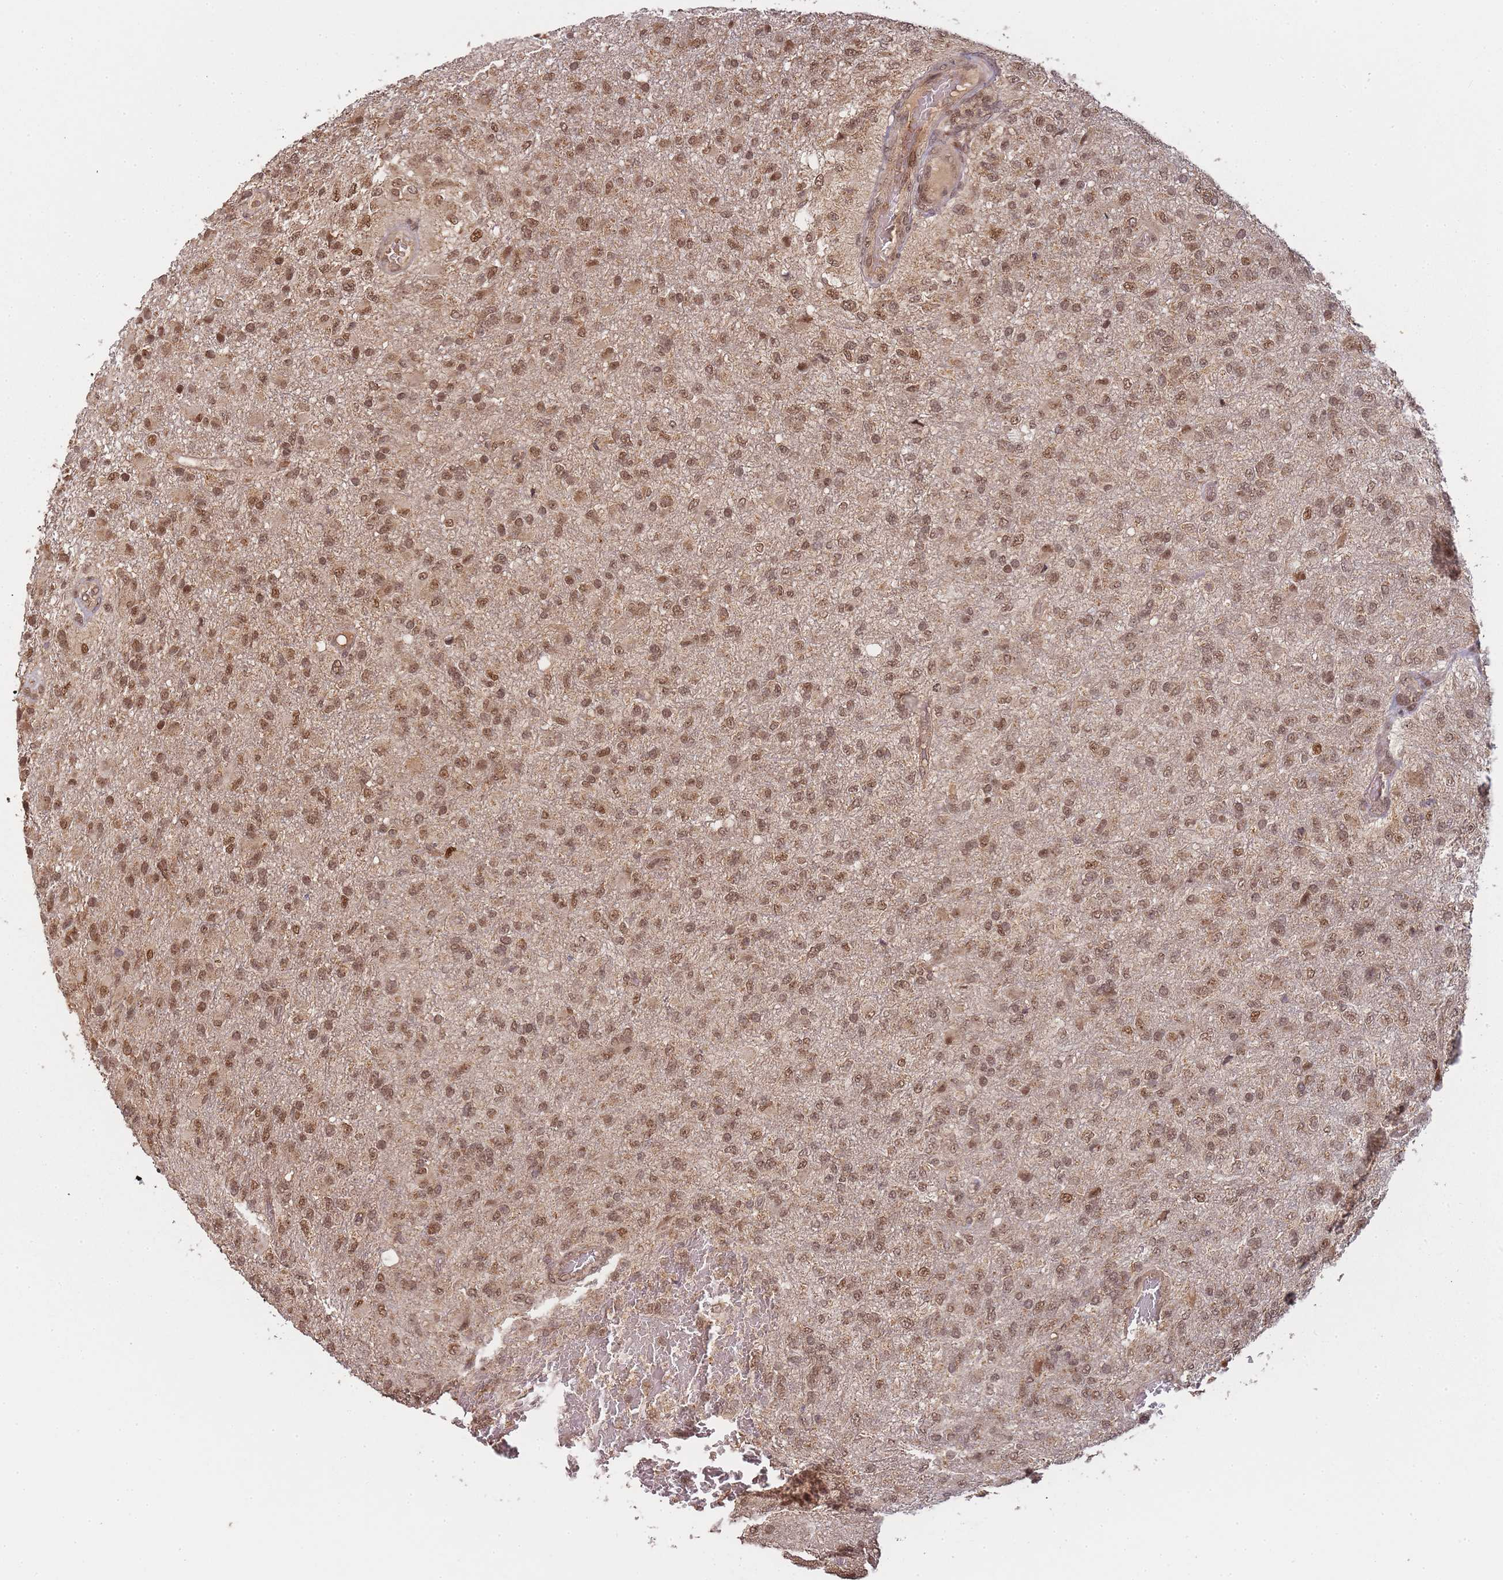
{"staining": {"intensity": "moderate", "quantity": ">75%", "location": "nuclear"}, "tissue": "glioma", "cell_type": "Tumor cells", "image_type": "cancer", "snomed": [{"axis": "morphology", "description": "Glioma, malignant, High grade"}, {"axis": "topography", "description": "Brain"}], "caption": "IHC image of neoplastic tissue: human glioma stained using immunohistochemistry (IHC) exhibits medium levels of moderate protein expression localized specifically in the nuclear of tumor cells, appearing as a nuclear brown color.", "gene": "ZNF497", "patient": {"sex": "female", "age": 74}}